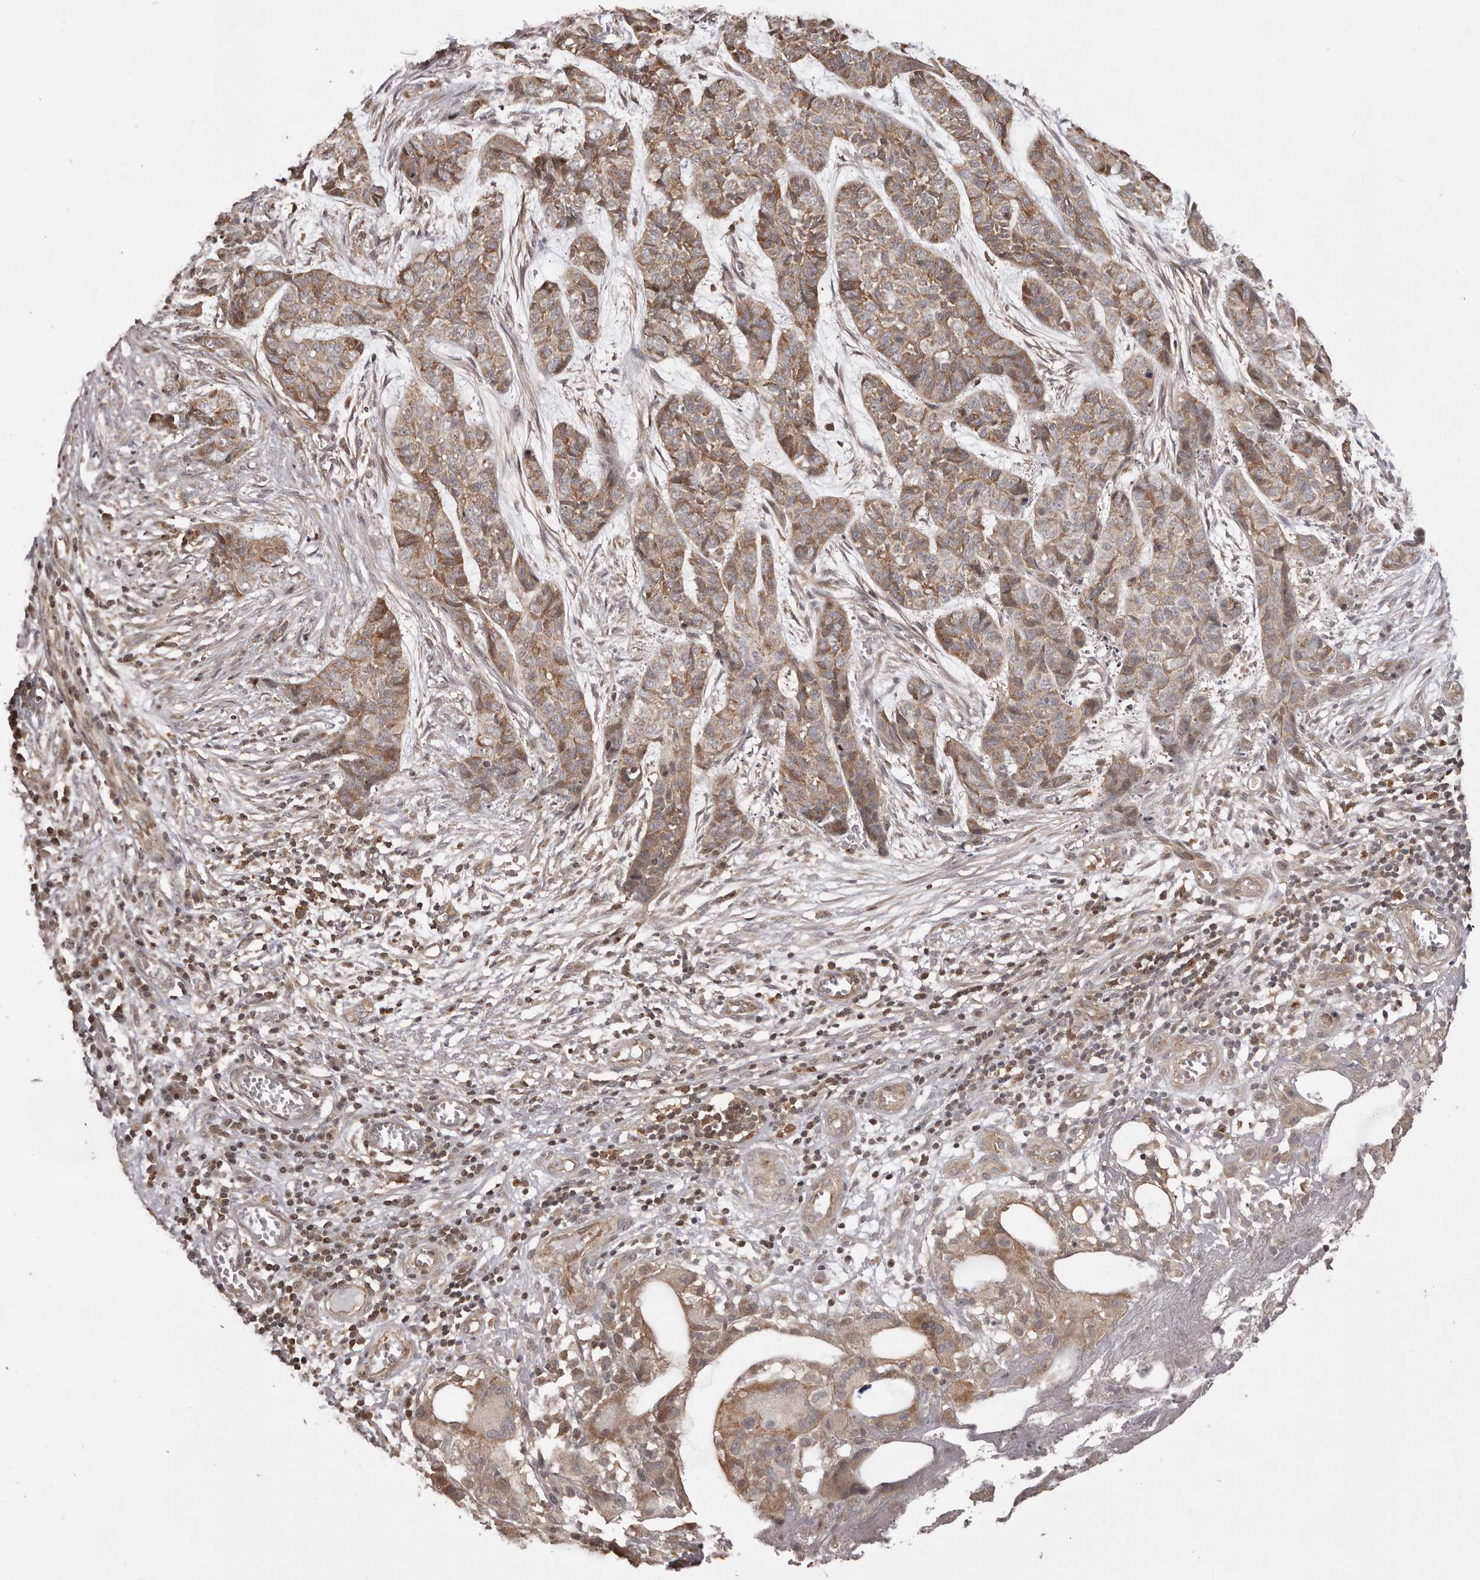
{"staining": {"intensity": "moderate", "quantity": ">75%", "location": "cytoplasmic/membranous"}, "tissue": "skin cancer", "cell_type": "Tumor cells", "image_type": "cancer", "snomed": [{"axis": "morphology", "description": "Basal cell carcinoma"}, {"axis": "topography", "description": "Skin"}], "caption": "There is medium levels of moderate cytoplasmic/membranous positivity in tumor cells of basal cell carcinoma (skin), as demonstrated by immunohistochemical staining (brown color).", "gene": "NFKBIA", "patient": {"sex": "female", "age": 64}}